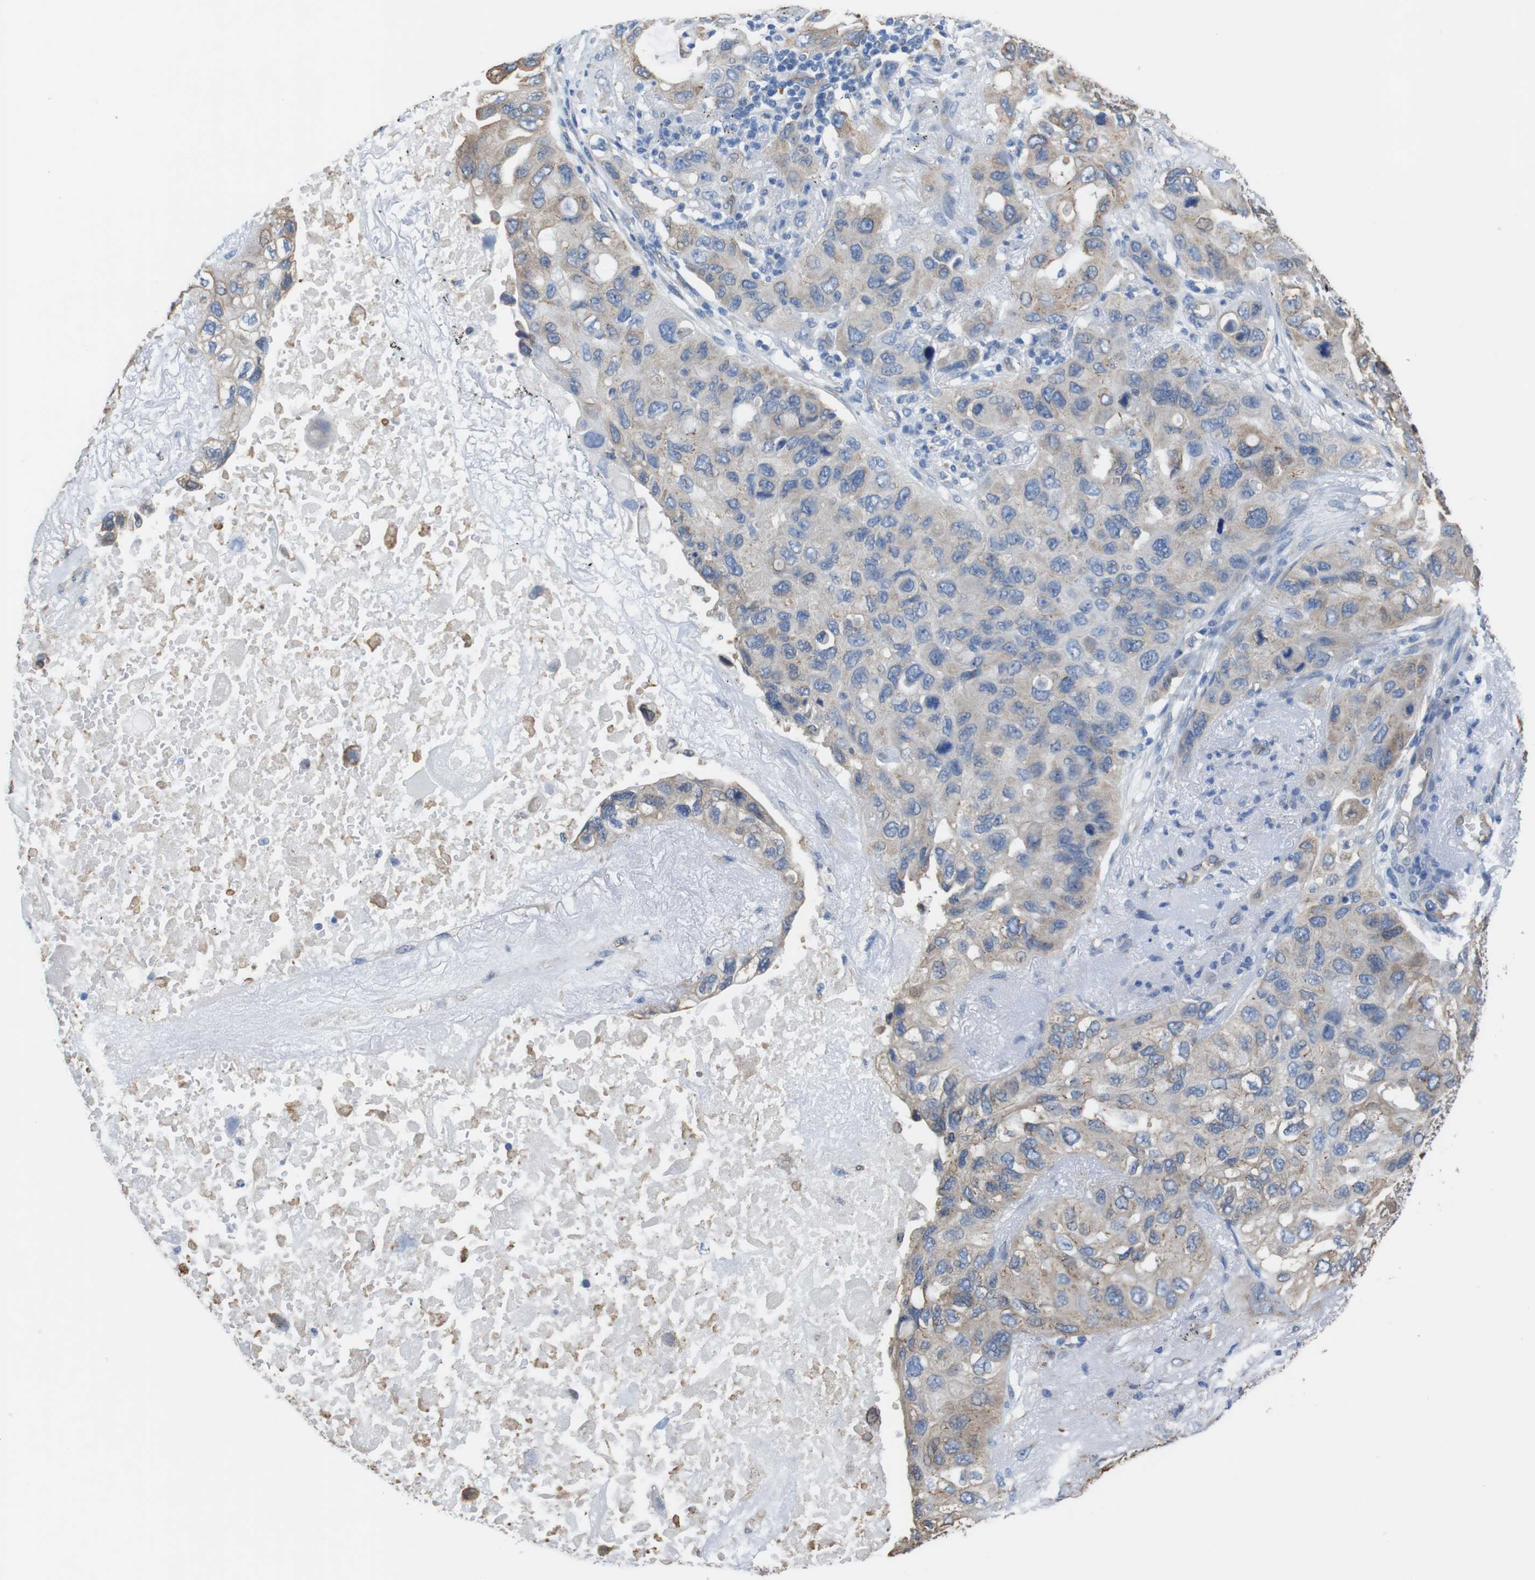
{"staining": {"intensity": "weak", "quantity": "<25%", "location": "cytoplasmic/membranous"}, "tissue": "lung cancer", "cell_type": "Tumor cells", "image_type": "cancer", "snomed": [{"axis": "morphology", "description": "Squamous cell carcinoma, NOS"}, {"axis": "topography", "description": "Lung"}], "caption": "Photomicrograph shows no significant protein positivity in tumor cells of squamous cell carcinoma (lung).", "gene": "CDH8", "patient": {"sex": "female", "age": 73}}